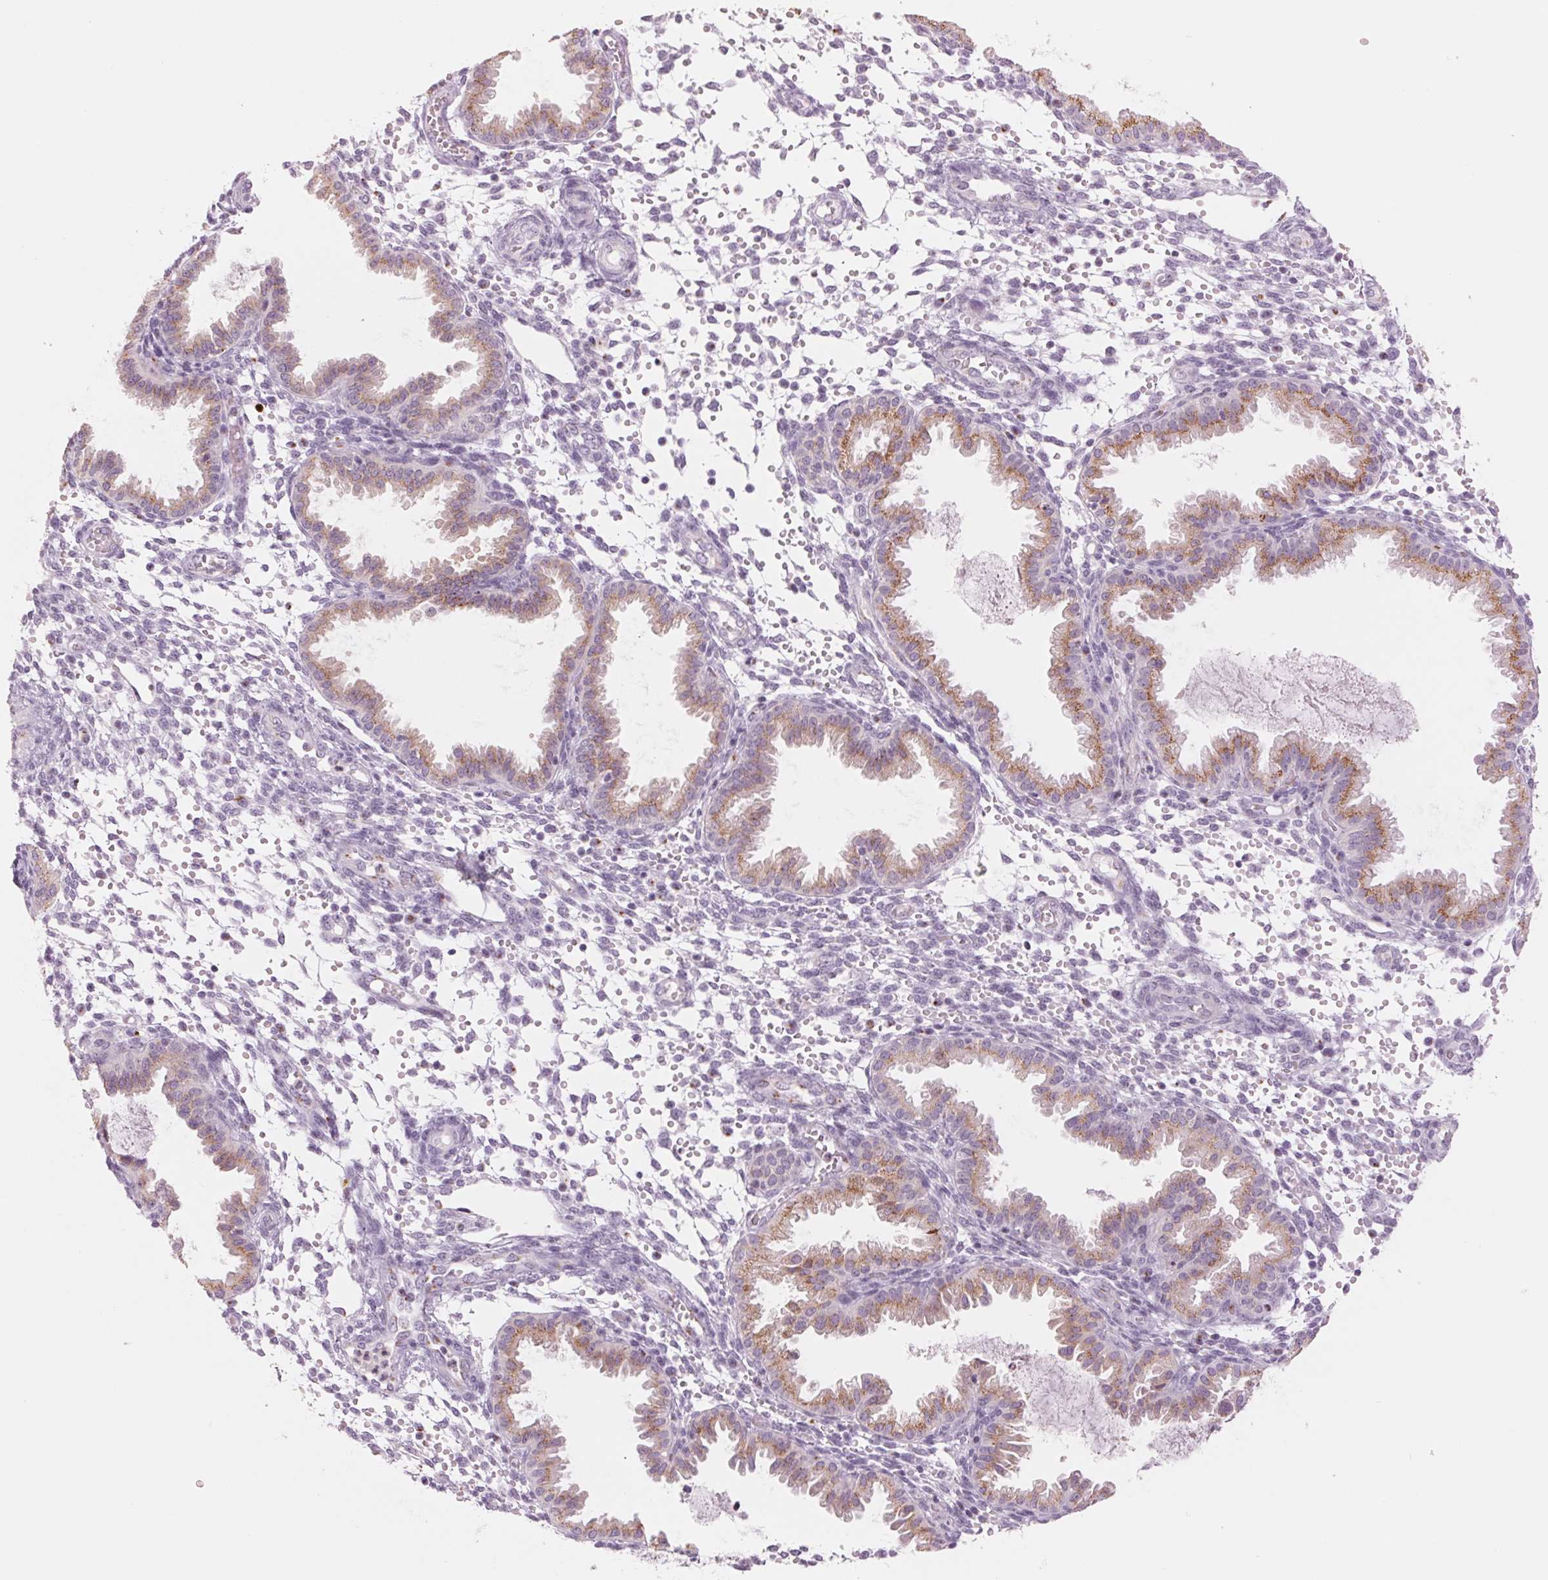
{"staining": {"intensity": "negative", "quantity": "none", "location": "none"}, "tissue": "endometrium", "cell_type": "Cells in endometrial stroma", "image_type": "normal", "snomed": [{"axis": "morphology", "description": "Normal tissue, NOS"}, {"axis": "topography", "description": "Endometrium"}], "caption": "DAB immunohistochemical staining of unremarkable endometrium reveals no significant staining in cells in endometrial stroma. (IHC, brightfield microscopy, high magnification).", "gene": "GALNT7", "patient": {"sex": "female", "age": 33}}